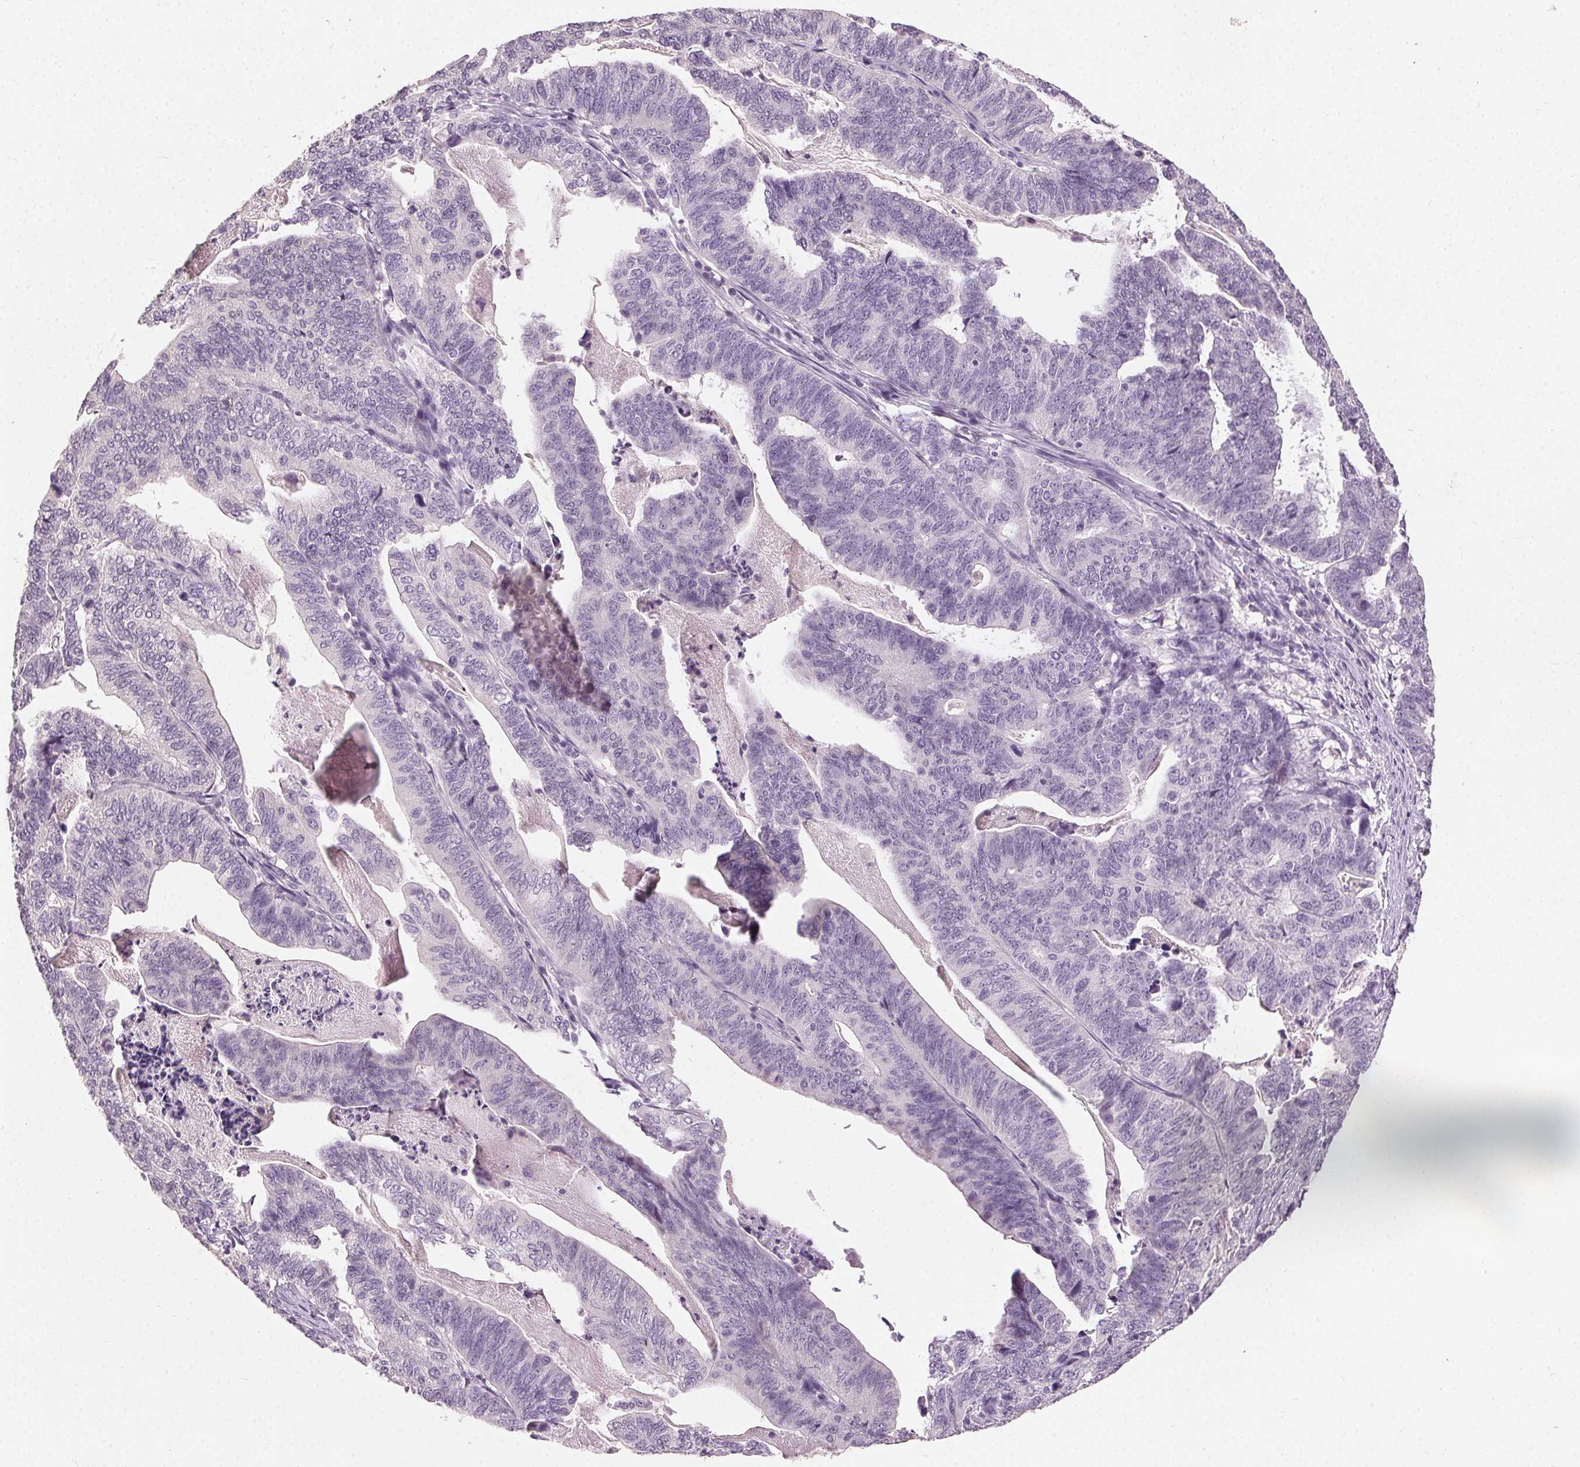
{"staining": {"intensity": "negative", "quantity": "none", "location": "none"}, "tissue": "stomach cancer", "cell_type": "Tumor cells", "image_type": "cancer", "snomed": [{"axis": "morphology", "description": "Adenocarcinoma, NOS"}, {"axis": "topography", "description": "Stomach, upper"}], "caption": "A micrograph of stomach cancer (adenocarcinoma) stained for a protein demonstrates no brown staining in tumor cells.", "gene": "CLTRN", "patient": {"sex": "female", "age": 67}}